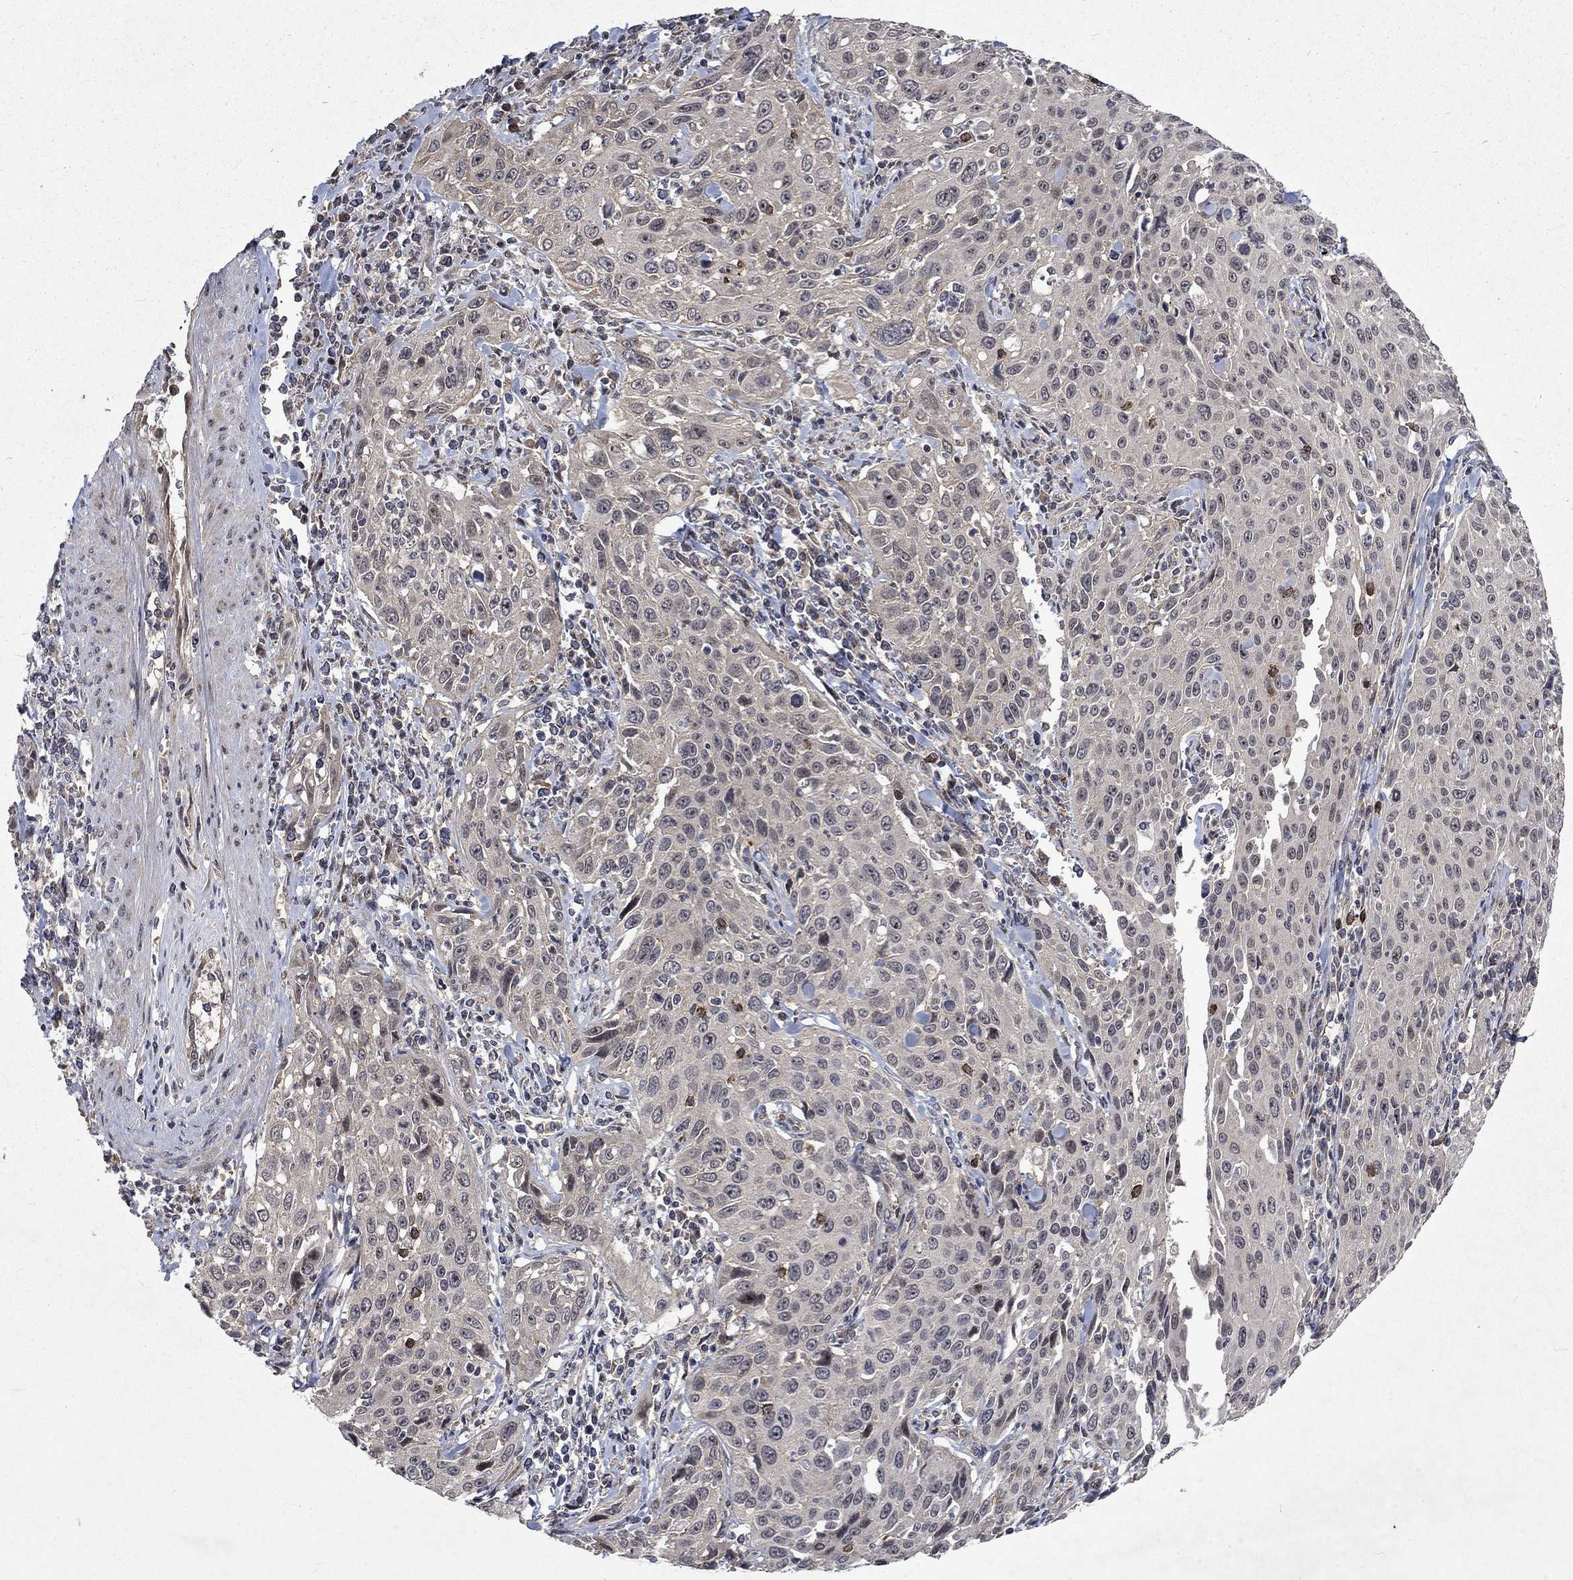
{"staining": {"intensity": "negative", "quantity": "none", "location": "none"}, "tissue": "cervical cancer", "cell_type": "Tumor cells", "image_type": "cancer", "snomed": [{"axis": "morphology", "description": "Squamous cell carcinoma, NOS"}, {"axis": "topography", "description": "Cervix"}], "caption": "Immunohistochemical staining of squamous cell carcinoma (cervical) reveals no significant expression in tumor cells. (DAB (3,3'-diaminobenzidine) immunohistochemistry, high magnification).", "gene": "PPP1R9A", "patient": {"sex": "female", "age": 26}}